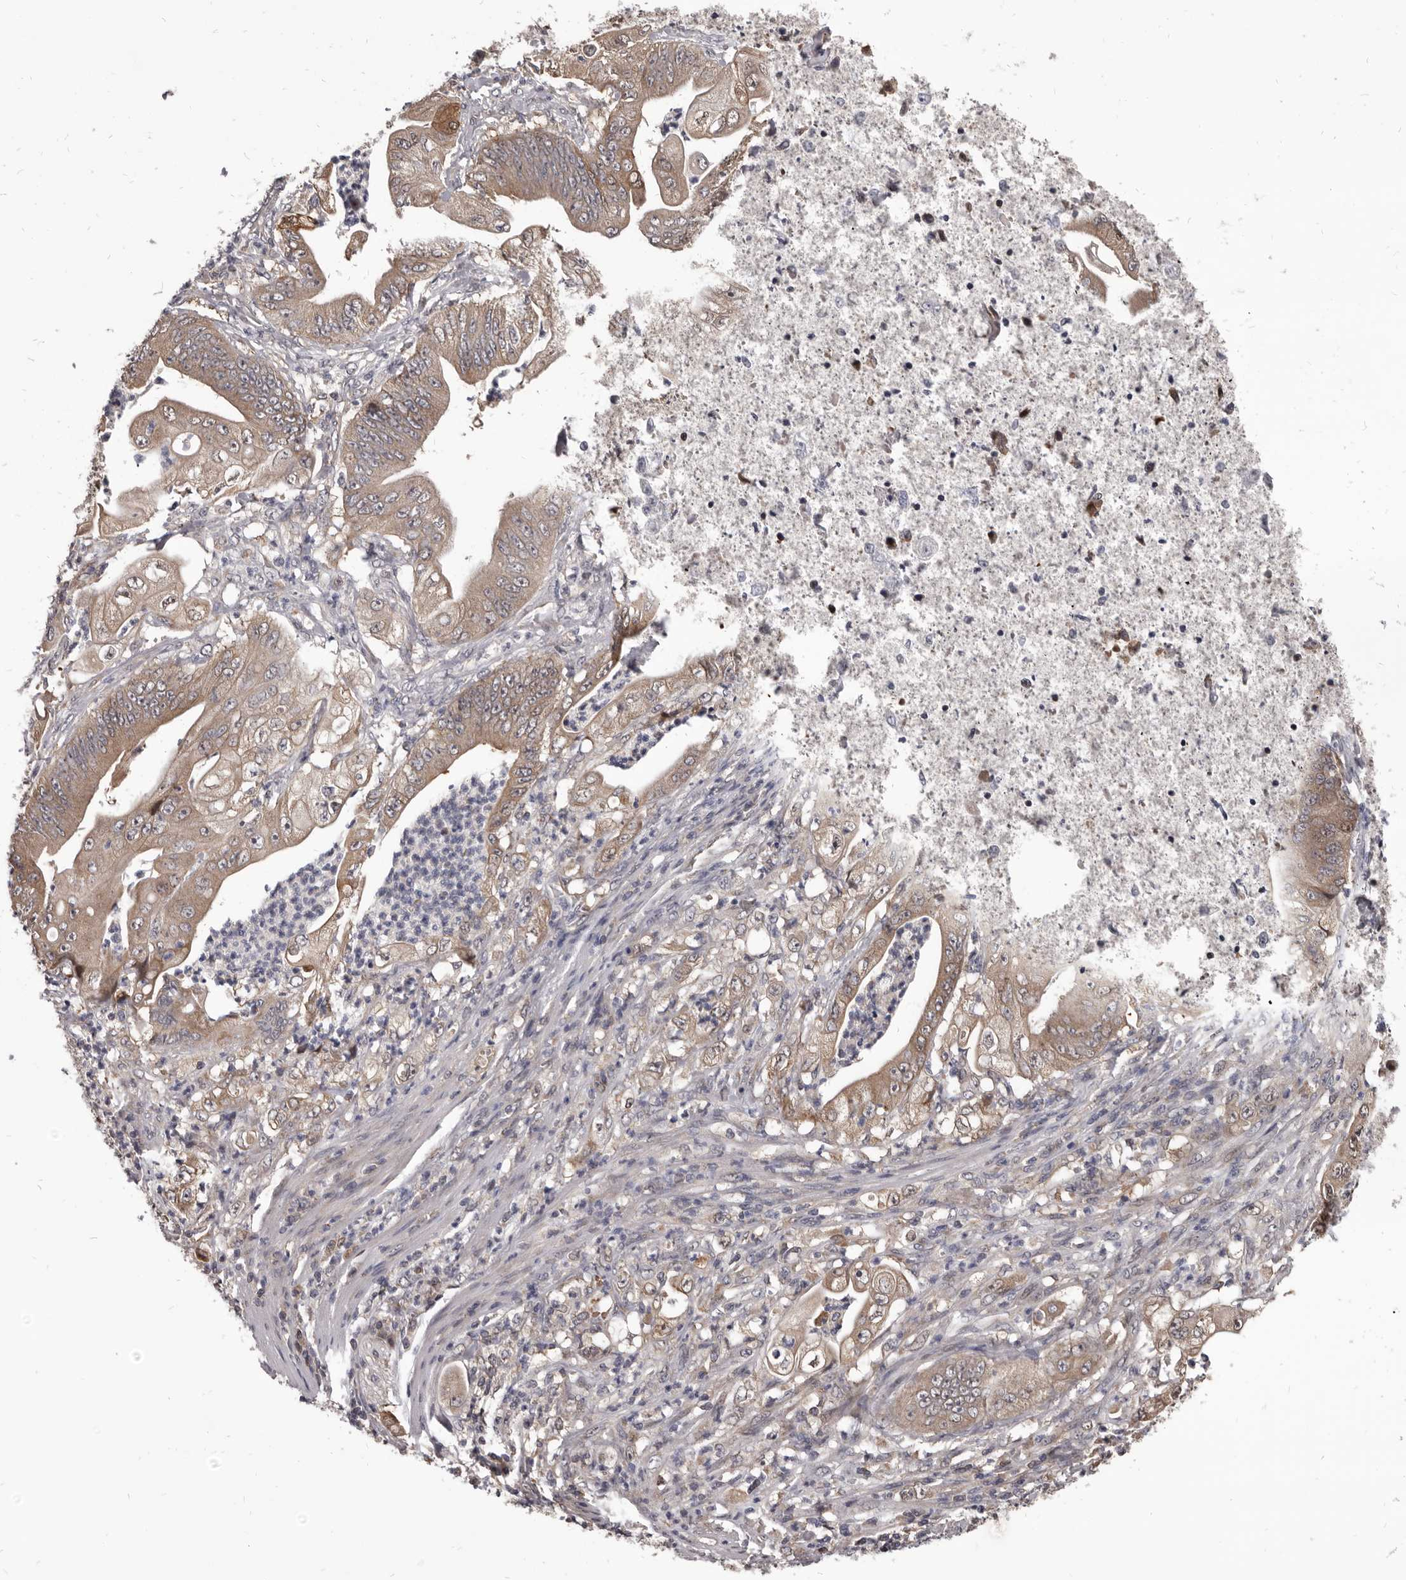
{"staining": {"intensity": "moderate", "quantity": "25%-75%", "location": "cytoplasmic/membranous"}, "tissue": "stomach cancer", "cell_type": "Tumor cells", "image_type": "cancer", "snomed": [{"axis": "morphology", "description": "Adenocarcinoma, NOS"}, {"axis": "topography", "description": "Stomach"}], "caption": "Protein positivity by IHC reveals moderate cytoplasmic/membranous expression in about 25%-75% of tumor cells in stomach cancer (adenocarcinoma). (DAB (3,3'-diaminobenzidine) IHC with brightfield microscopy, high magnification).", "gene": "MAP3K14", "patient": {"sex": "male", "age": 62}}